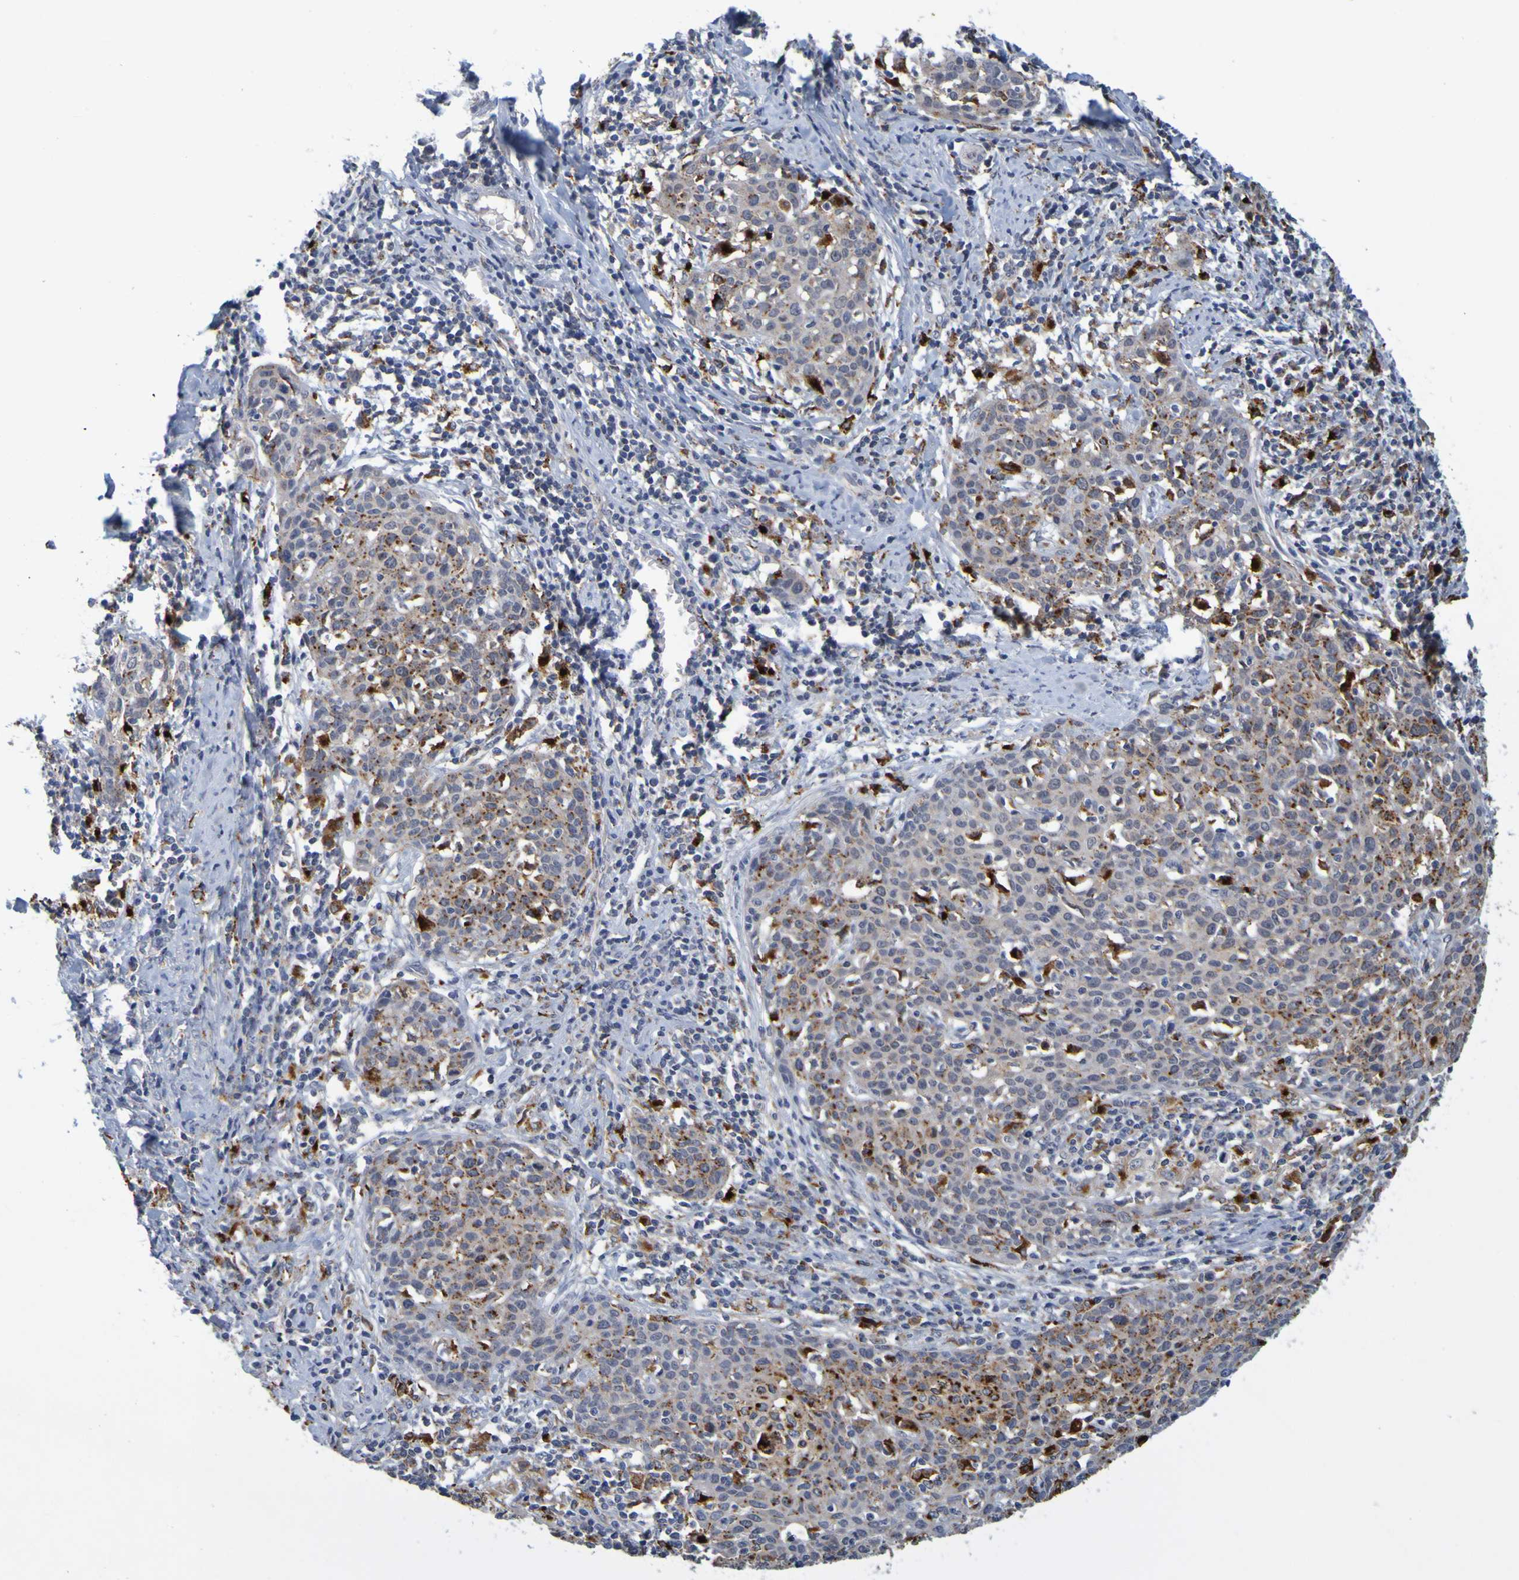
{"staining": {"intensity": "moderate", "quantity": "25%-75%", "location": "cytoplasmic/membranous"}, "tissue": "cervical cancer", "cell_type": "Tumor cells", "image_type": "cancer", "snomed": [{"axis": "morphology", "description": "Squamous cell carcinoma, NOS"}, {"axis": "topography", "description": "Cervix"}], "caption": "Cervical squamous cell carcinoma stained for a protein (brown) exhibits moderate cytoplasmic/membranous positive staining in approximately 25%-75% of tumor cells.", "gene": "TPH1", "patient": {"sex": "female", "age": 38}}